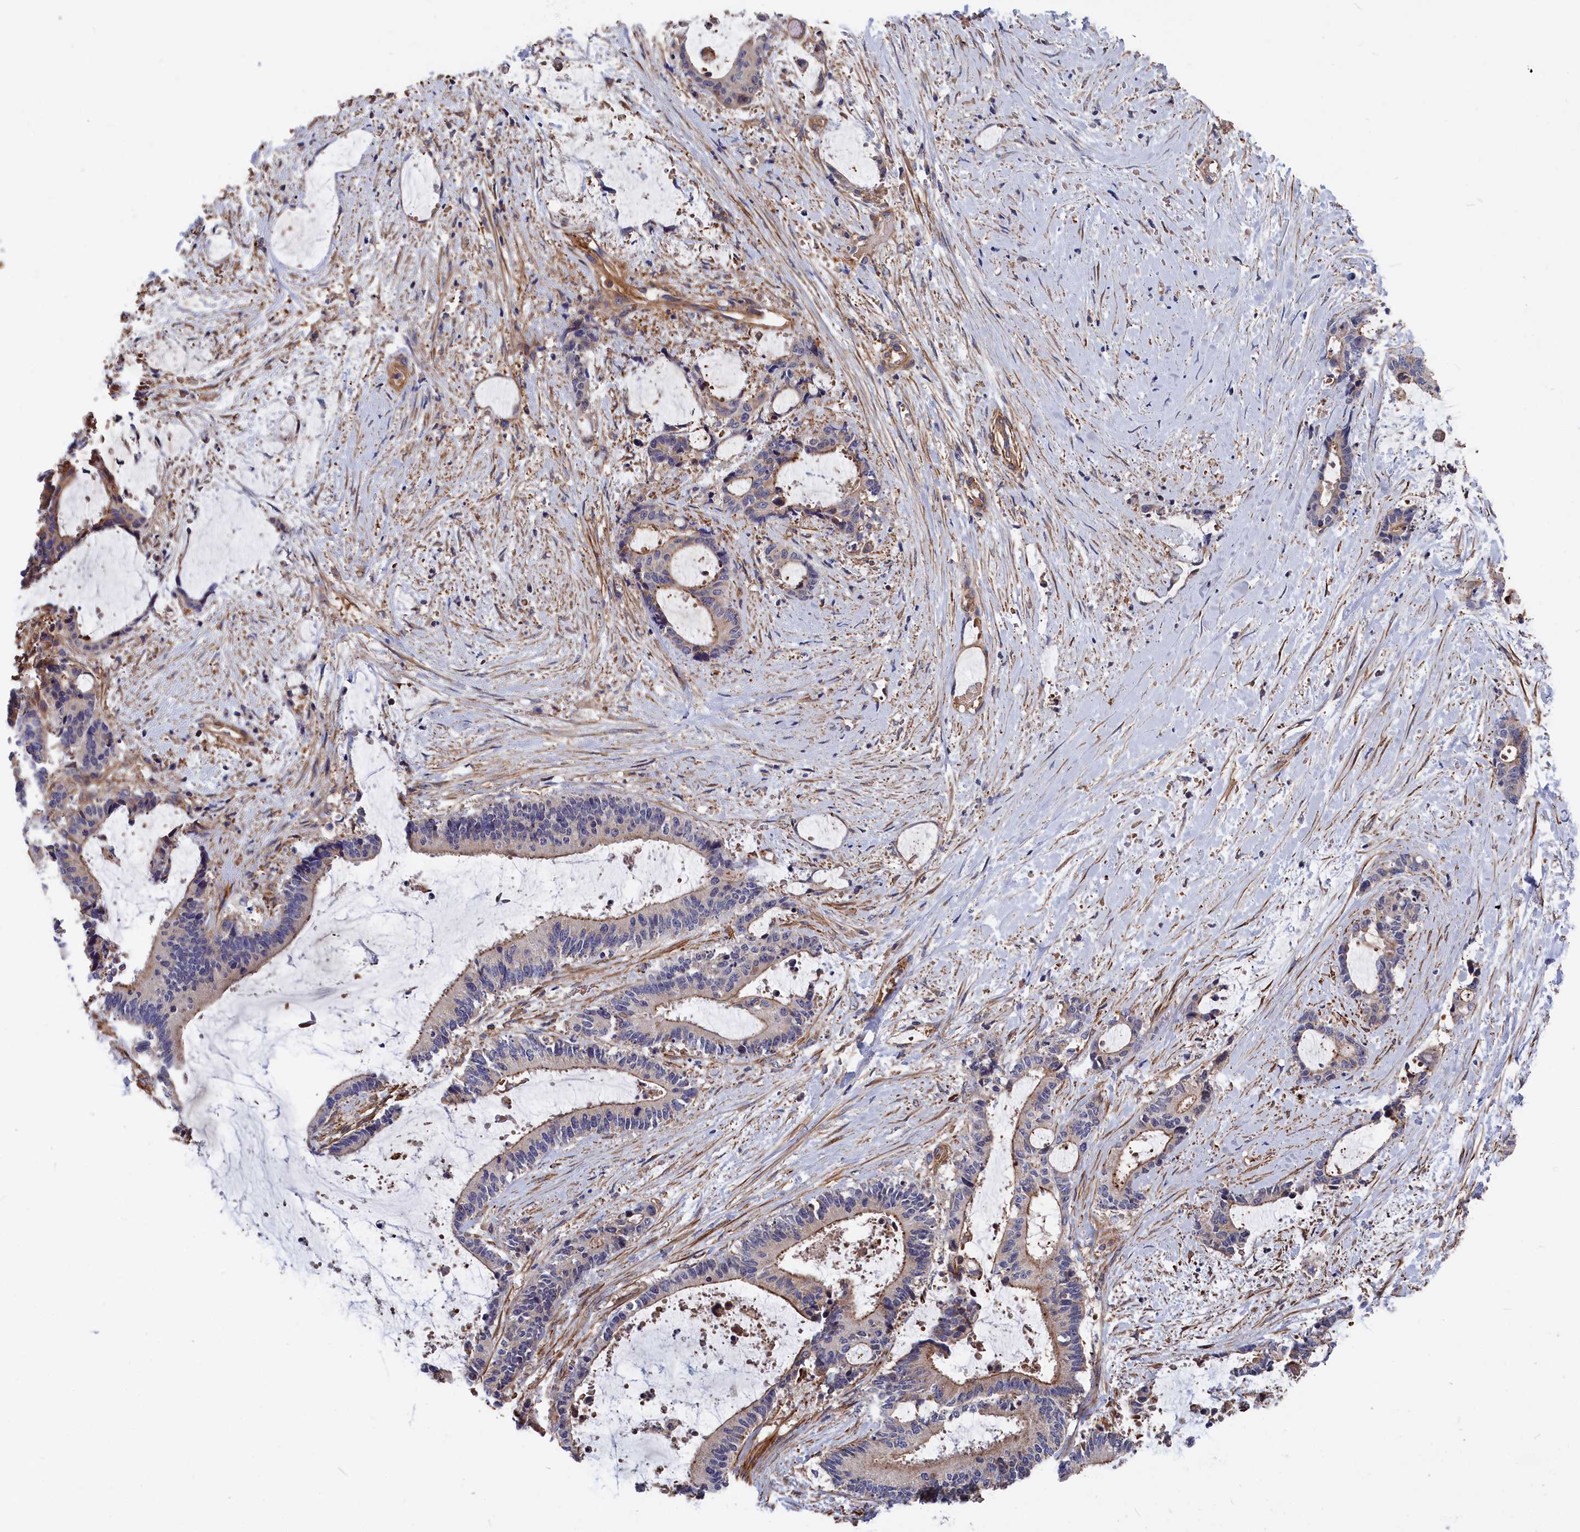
{"staining": {"intensity": "weak", "quantity": "<25%", "location": "cytoplasmic/membranous"}, "tissue": "liver cancer", "cell_type": "Tumor cells", "image_type": "cancer", "snomed": [{"axis": "morphology", "description": "Normal tissue, NOS"}, {"axis": "morphology", "description": "Cholangiocarcinoma"}, {"axis": "topography", "description": "Liver"}, {"axis": "topography", "description": "Peripheral nerve tissue"}], "caption": "Photomicrograph shows no significant protein staining in tumor cells of liver cancer (cholangiocarcinoma).", "gene": "LDHD", "patient": {"sex": "female", "age": 73}}